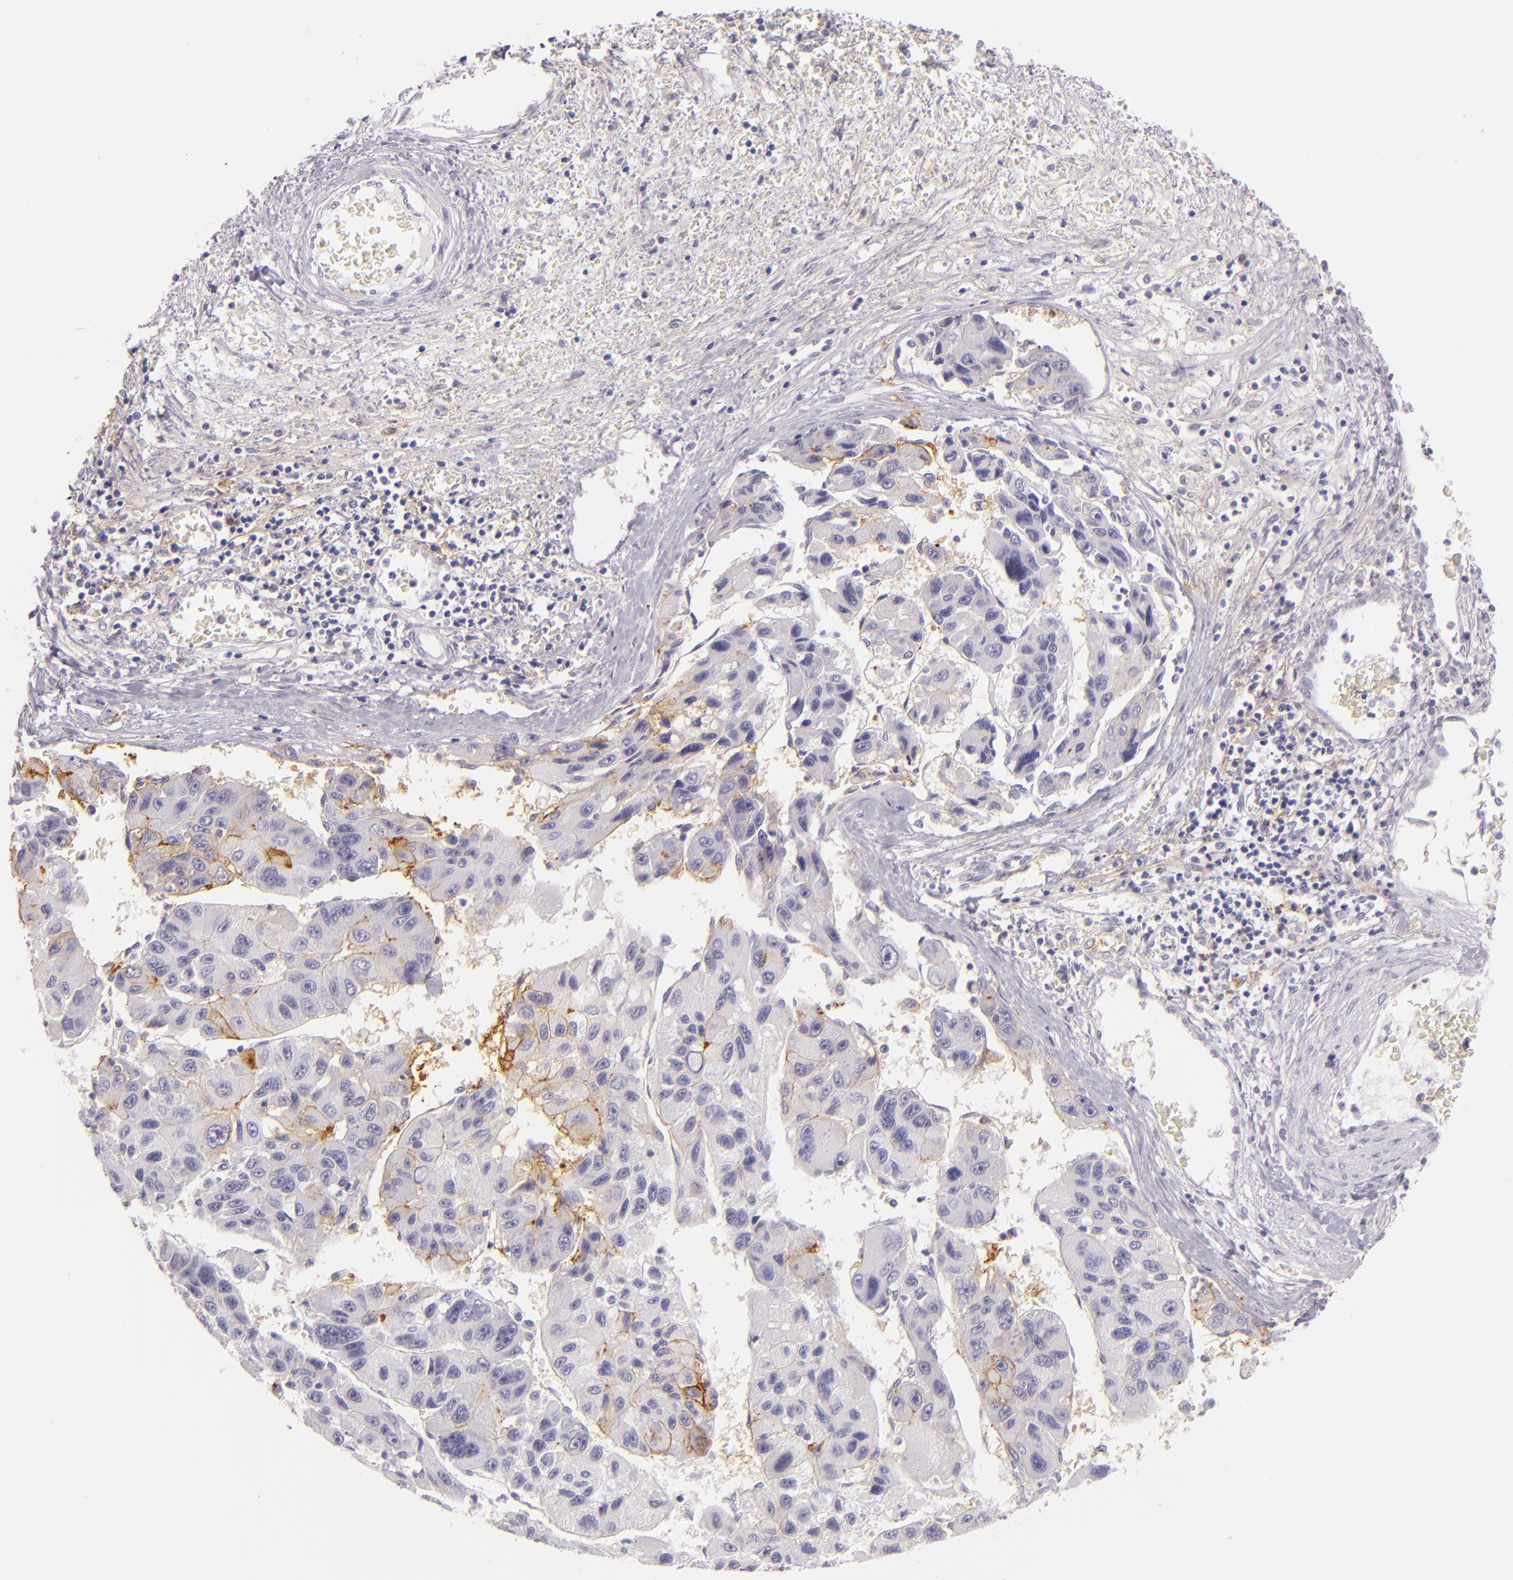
{"staining": {"intensity": "moderate", "quantity": "<25%", "location": "cytoplasmic/membranous"}, "tissue": "liver cancer", "cell_type": "Tumor cells", "image_type": "cancer", "snomed": [{"axis": "morphology", "description": "Carcinoma, Hepatocellular, NOS"}, {"axis": "topography", "description": "Liver"}], "caption": "Brown immunohistochemical staining in liver hepatocellular carcinoma shows moderate cytoplasmic/membranous positivity in approximately <25% of tumor cells. Nuclei are stained in blue.", "gene": "ICAM1", "patient": {"sex": "male", "age": 64}}